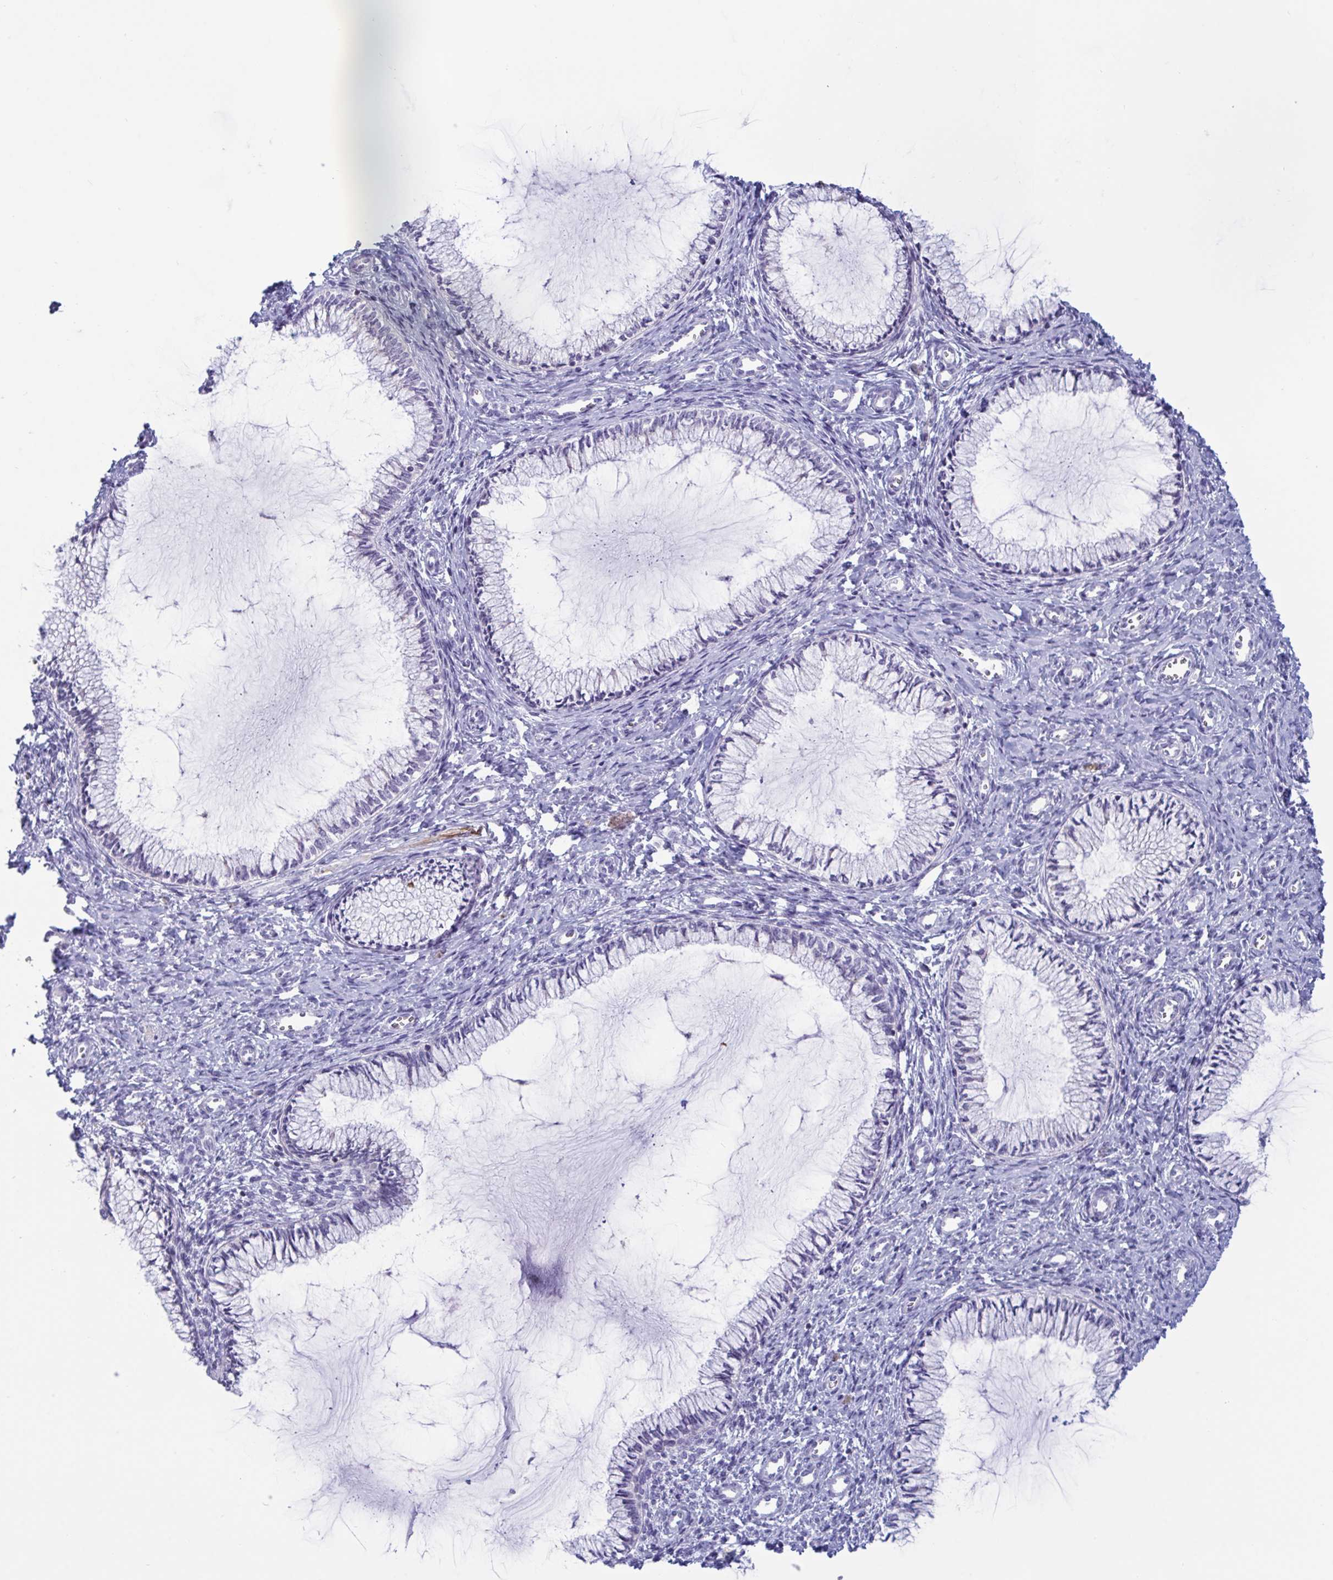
{"staining": {"intensity": "negative", "quantity": "none", "location": "none"}, "tissue": "cervix", "cell_type": "Glandular cells", "image_type": "normal", "snomed": [{"axis": "morphology", "description": "Normal tissue, NOS"}, {"axis": "topography", "description": "Cervix"}], "caption": "This image is of unremarkable cervix stained with IHC to label a protein in brown with the nuclei are counter-stained blue. There is no positivity in glandular cells. The staining is performed using DAB brown chromogen with nuclei counter-stained in using hematoxylin.", "gene": "NAA30", "patient": {"sex": "female", "age": 24}}